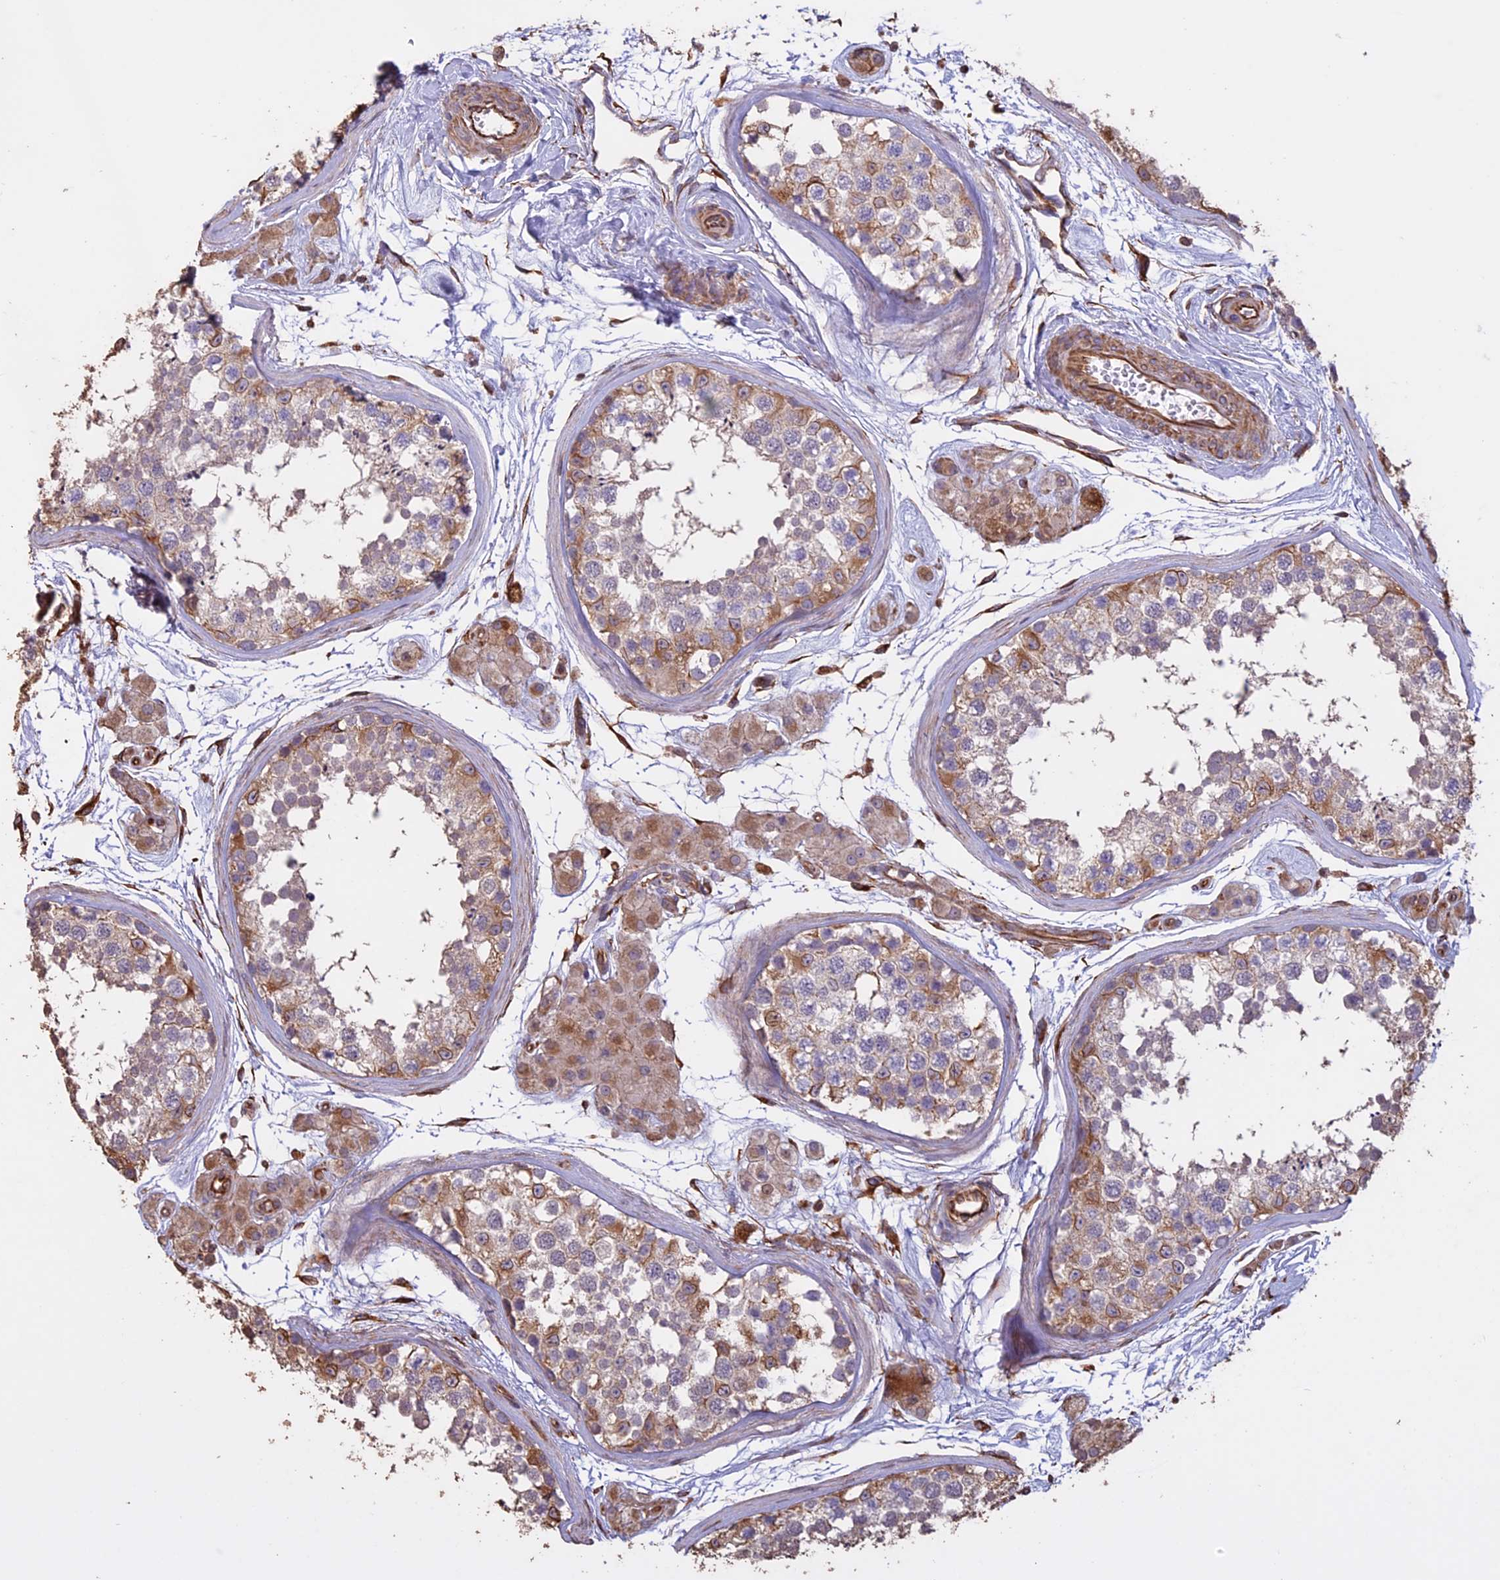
{"staining": {"intensity": "moderate", "quantity": "25%-75%", "location": "cytoplasmic/membranous"}, "tissue": "testis", "cell_type": "Cells in seminiferous ducts", "image_type": "normal", "snomed": [{"axis": "morphology", "description": "Normal tissue, NOS"}, {"axis": "topography", "description": "Testis"}], "caption": "Cells in seminiferous ducts exhibit moderate cytoplasmic/membranous positivity in approximately 25%-75% of cells in benign testis.", "gene": "CCDC148", "patient": {"sex": "male", "age": 56}}